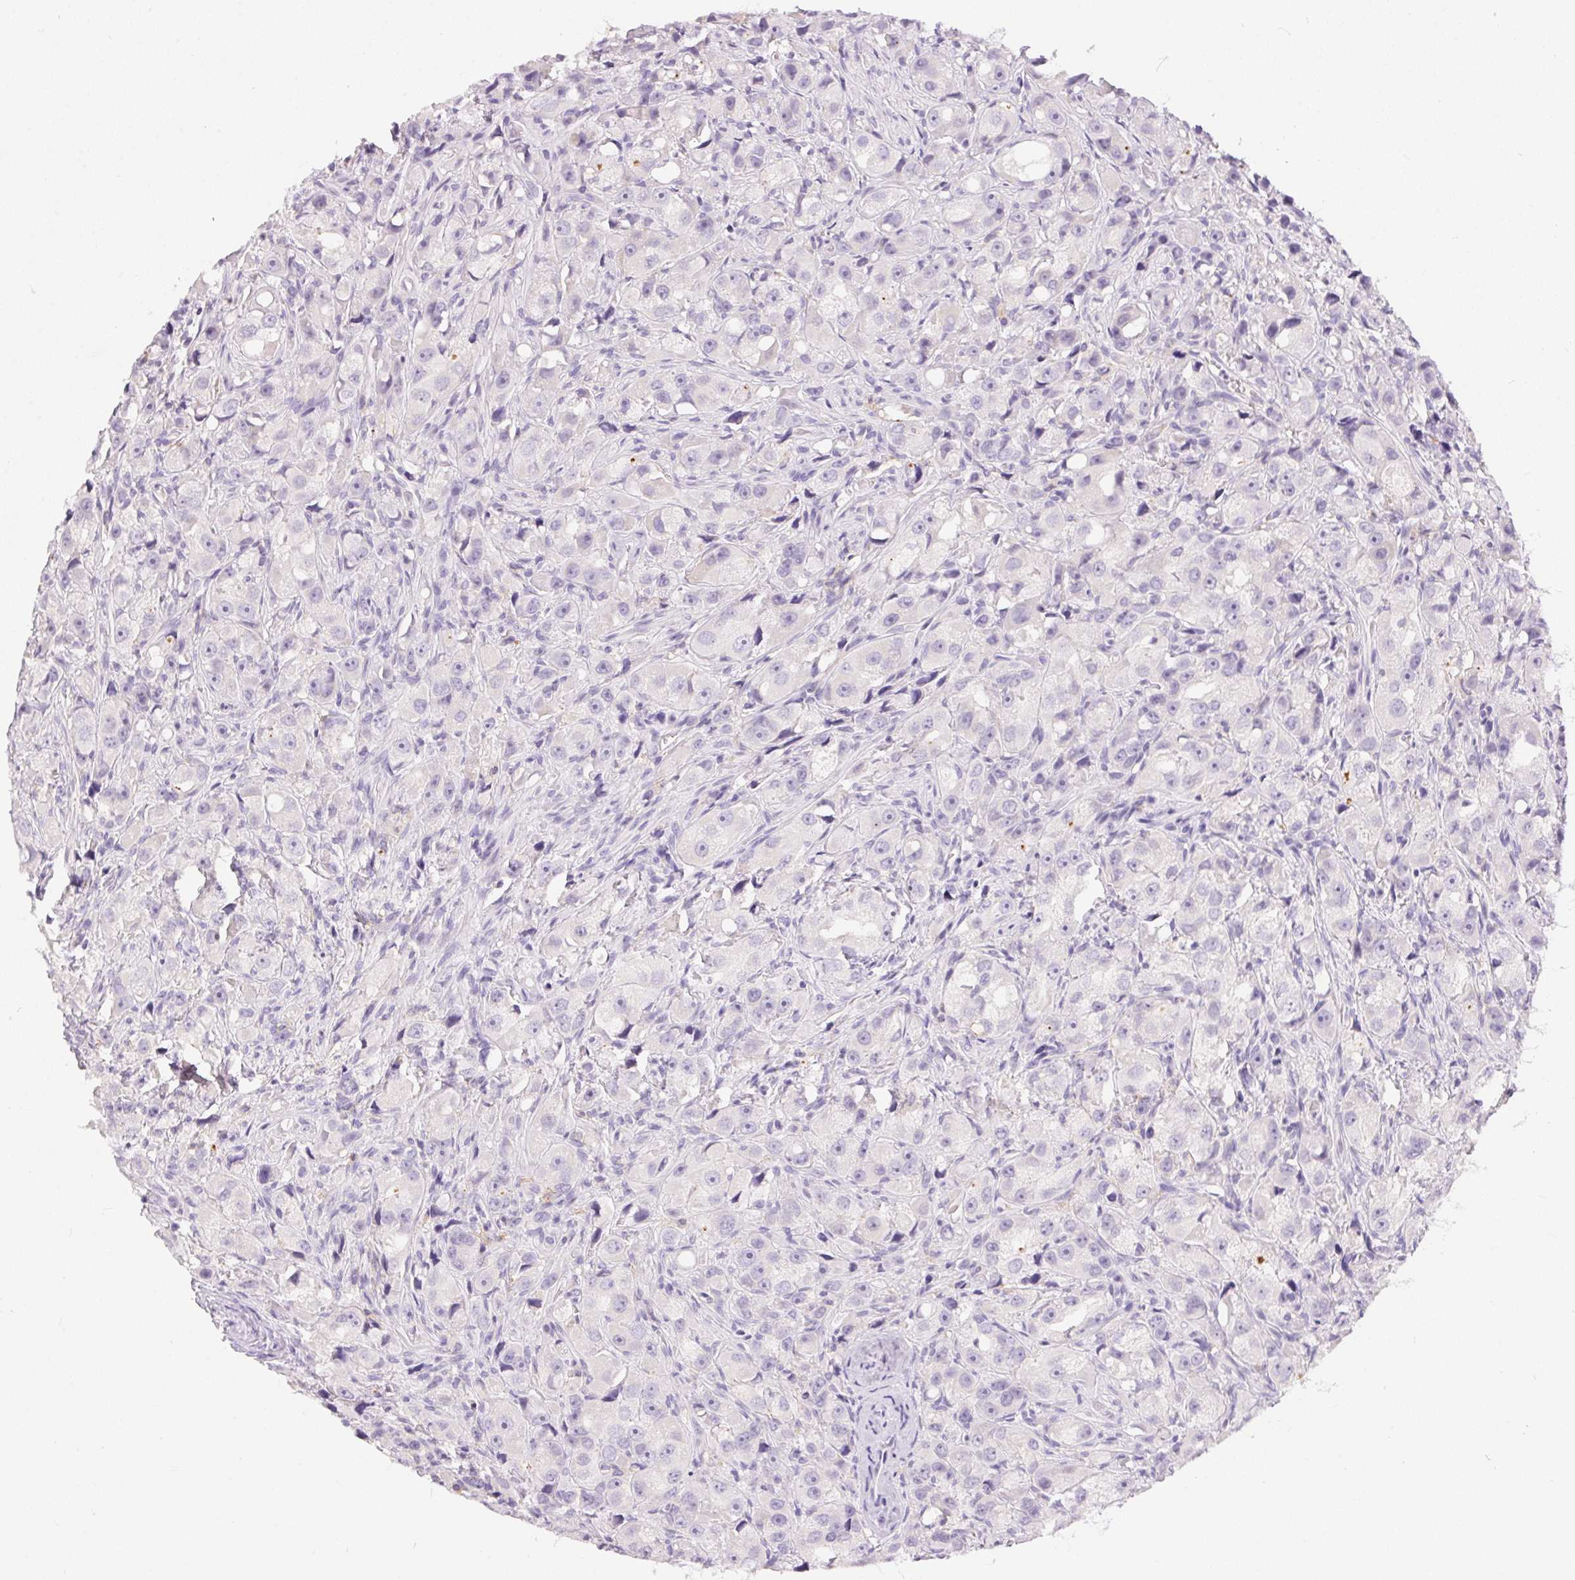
{"staining": {"intensity": "negative", "quantity": "none", "location": "none"}, "tissue": "prostate cancer", "cell_type": "Tumor cells", "image_type": "cancer", "snomed": [{"axis": "morphology", "description": "Adenocarcinoma, High grade"}, {"axis": "topography", "description": "Prostate"}], "caption": "This is a micrograph of immunohistochemistry (IHC) staining of high-grade adenocarcinoma (prostate), which shows no positivity in tumor cells. (IHC, brightfield microscopy, high magnification).", "gene": "PNLIPRP3", "patient": {"sex": "male", "age": 75}}